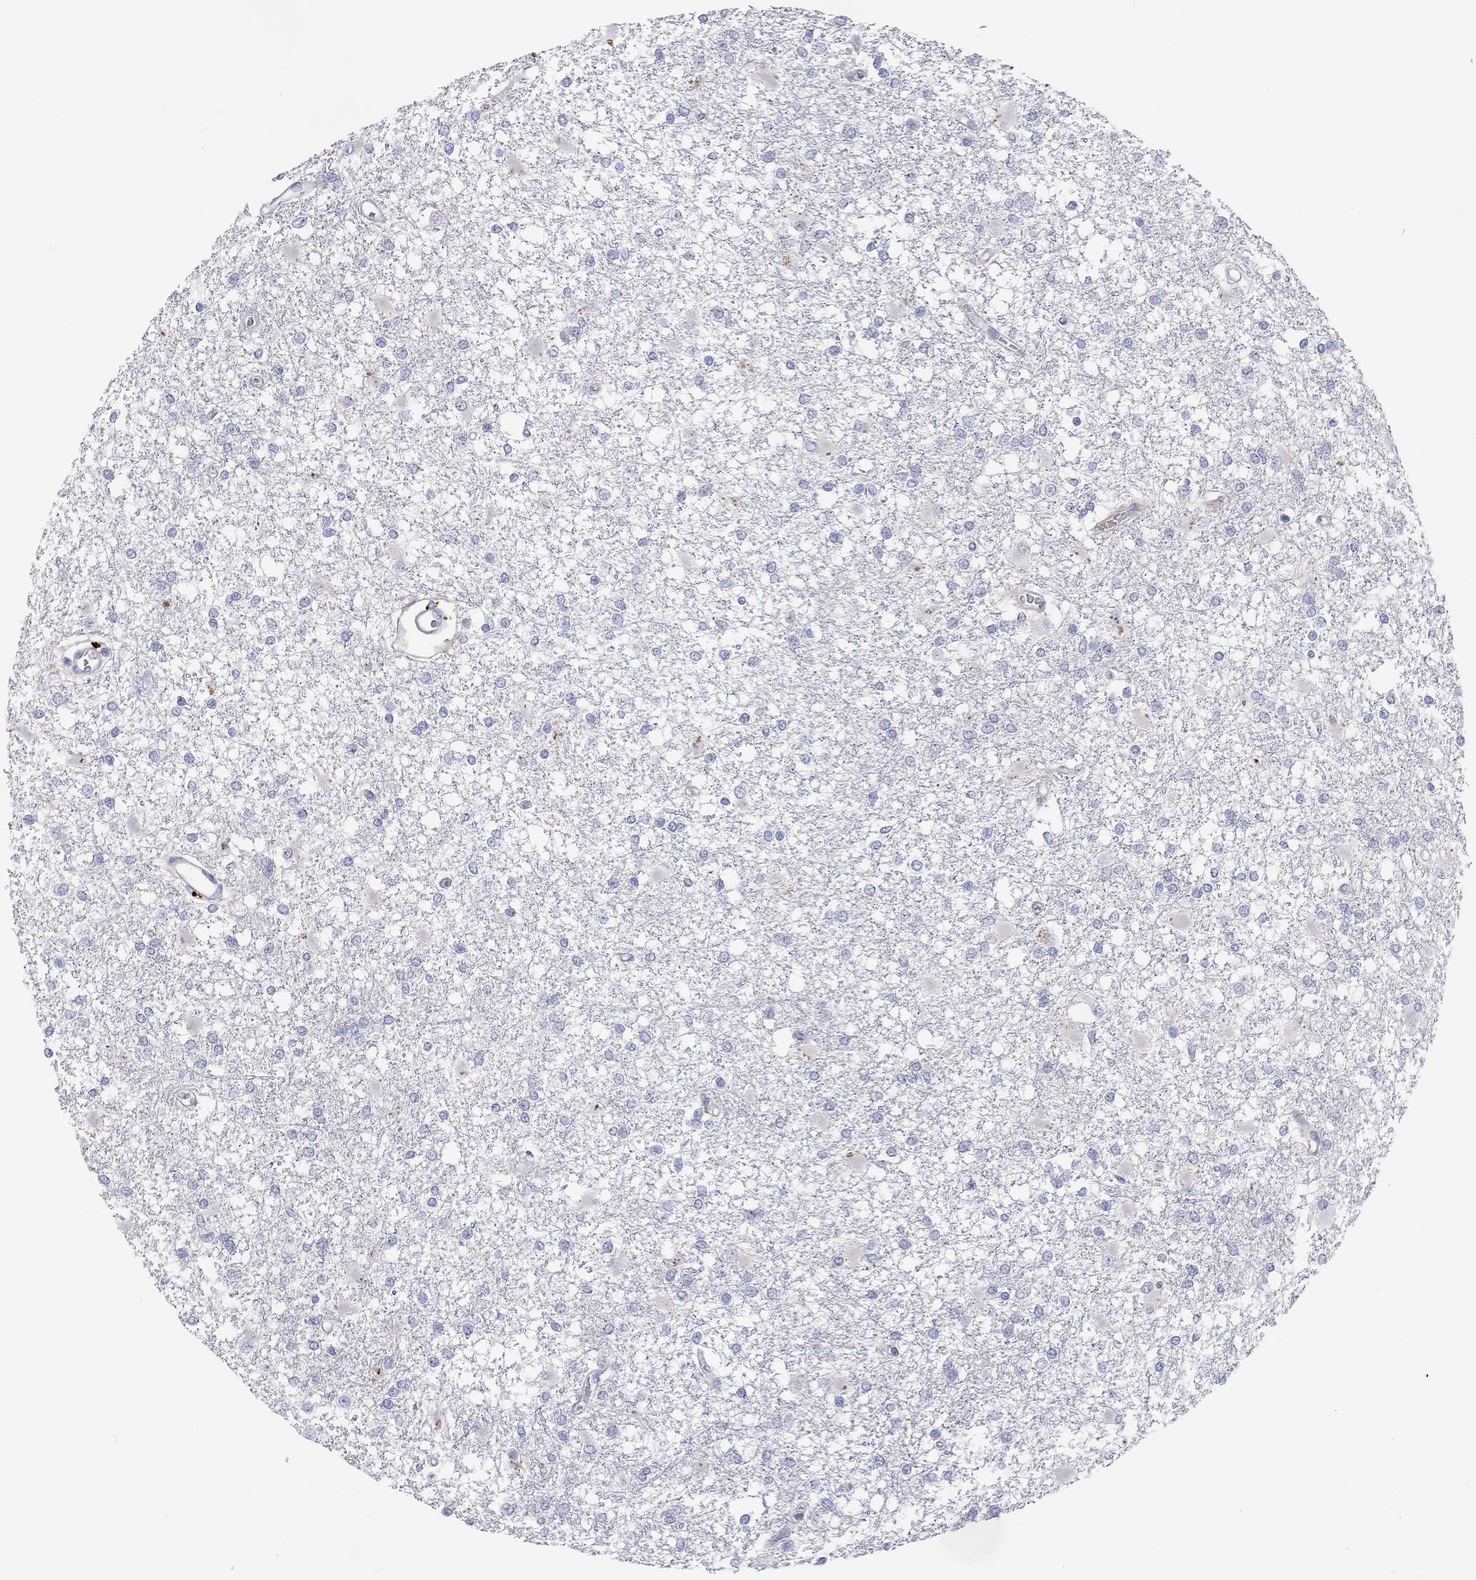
{"staining": {"intensity": "negative", "quantity": "none", "location": "none"}, "tissue": "glioma", "cell_type": "Tumor cells", "image_type": "cancer", "snomed": [{"axis": "morphology", "description": "Glioma, malignant, High grade"}, {"axis": "topography", "description": "Cerebral cortex"}], "caption": "DAB (3,3'-diaminobenzidine) immunohistochemical staining of human glioma demonstrates no significant positivity in tumor cells.", "gene": "ST7L", "patient": {"sex": "male", "age": 79}}